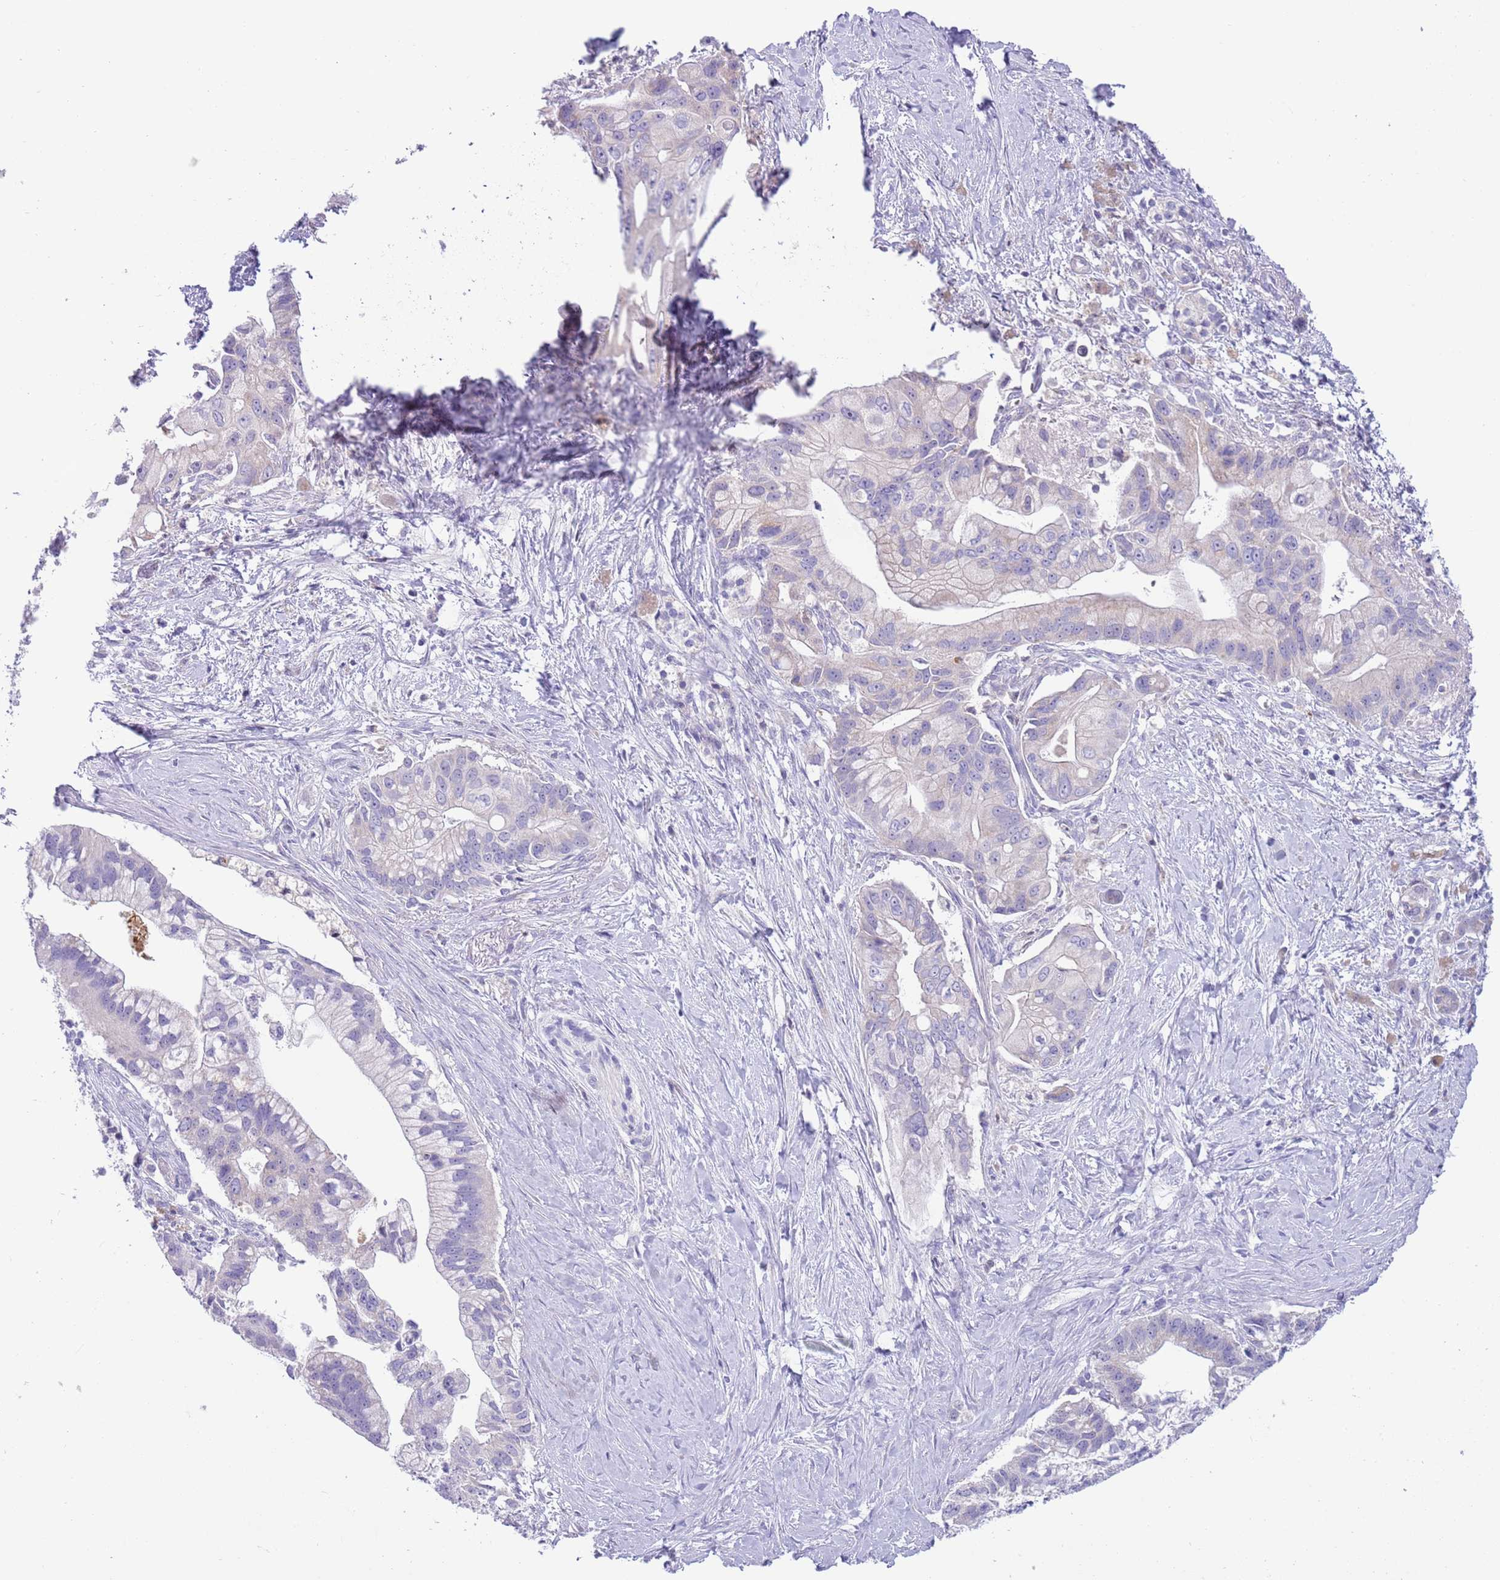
{"staining": {"intensity": "negative", "quantity": "none", "location": "none"}, "tissue": "pancreatic cancer", "cell_type": "Tumor cells", "image_type": "cancer", "snomed": [{"axis": "morphology", "description": "Adenocarcinoma, NOS"}, {"axis": "topography", "description": "Pancreas"}], "caption": "There is no significant expression in tumor cells of pancreatic adenocarcinoma.", "gene": "DDHD1", "patient": {"sex": "male", "age": 68}}